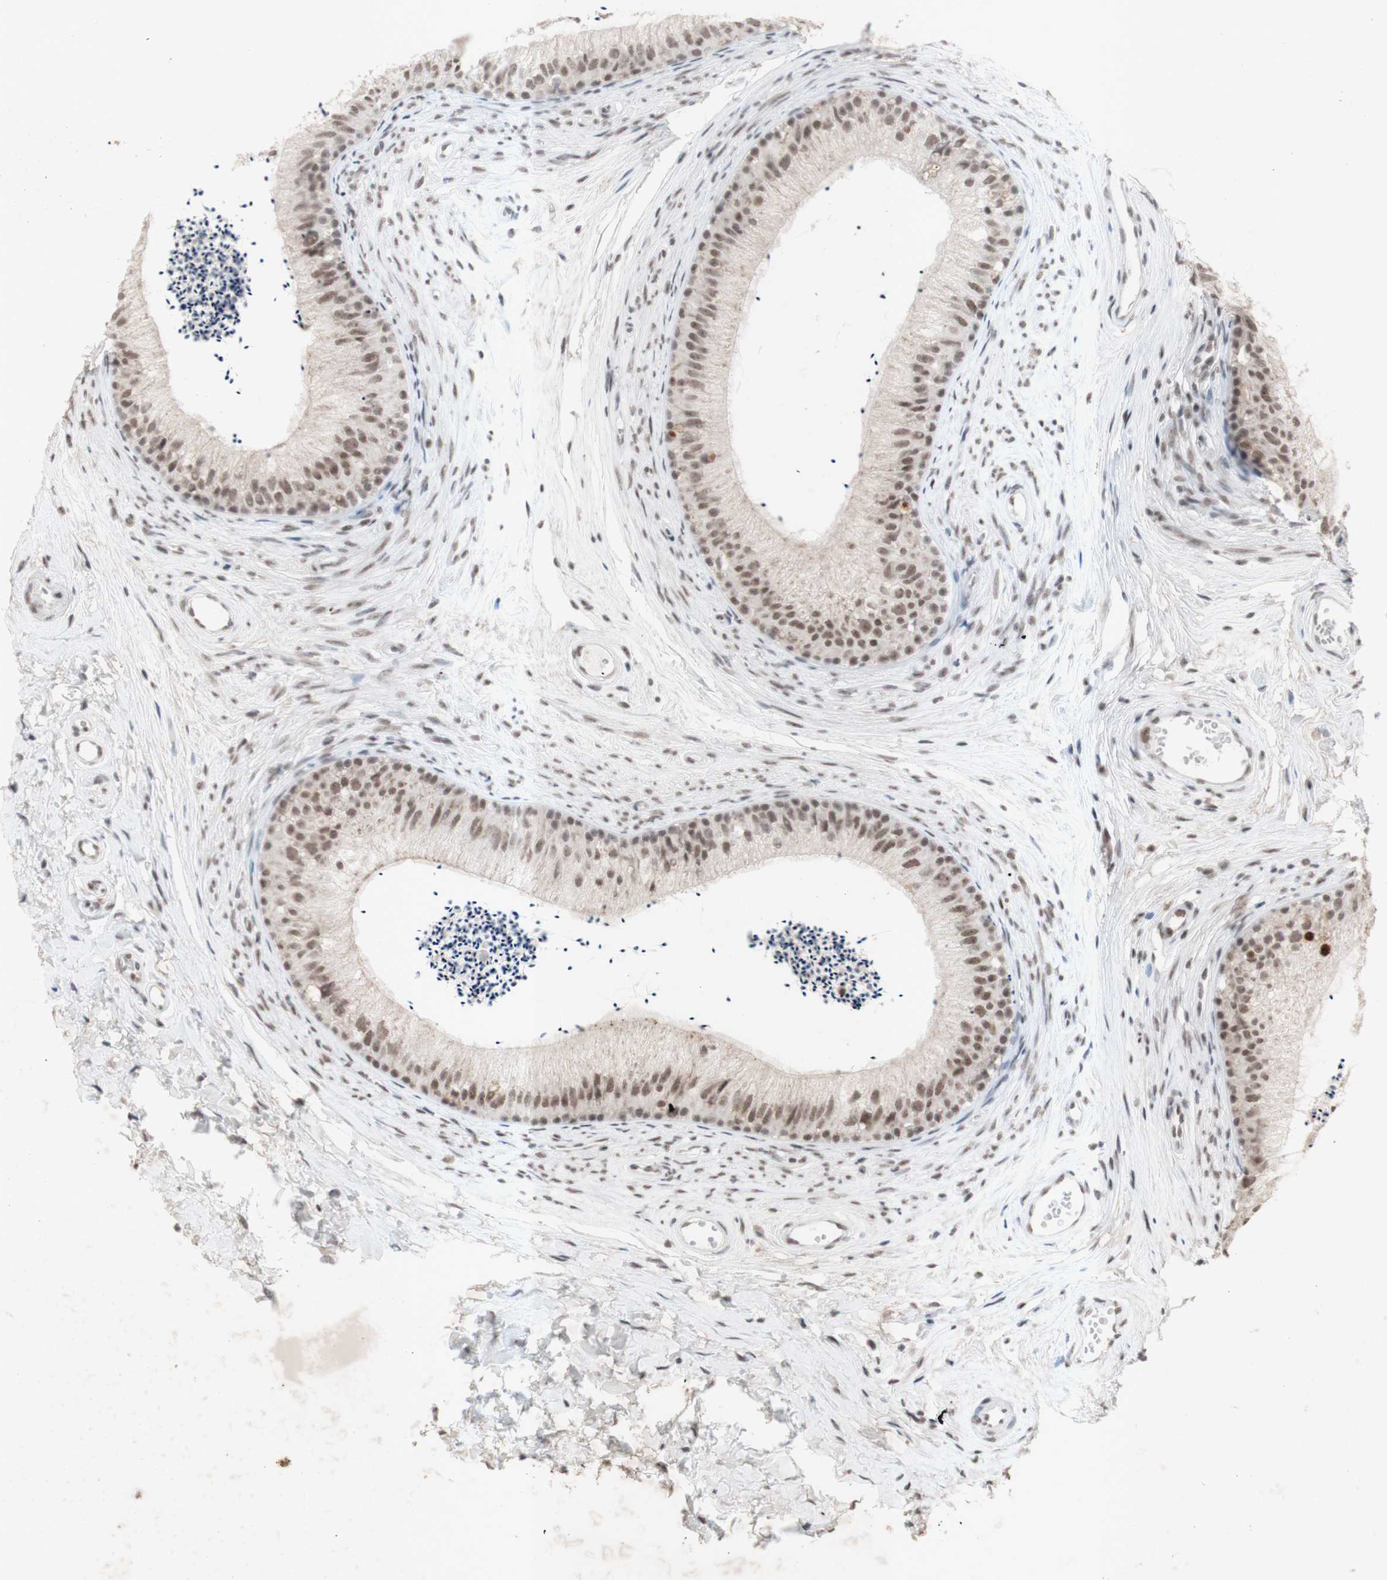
{"staining": {"intensity": "weak", "quantity": ">75%", "location": "cytoplasmic/membranous,nuclear"}, "tissue": "epididymis", "cell_type": "Glandular cells", "image_type": "normal", "snomed": [{"axis": "morphology", "description": "Normal tissue, NOS"}, {"axis": "topography", "description": "Epididymis"}], "caption": "DAB (3,3'-diaminobenzidine) immunohistochemical staining of benign epididymis reveals weak cytoplasmic/membranous,nuclear protein positivity in about >75% of glandular cells. (DAB IHC with brightfield microscopy, high magnification).", "gene": "CENPB", "patient": {"sex": "male", "age": 56}}